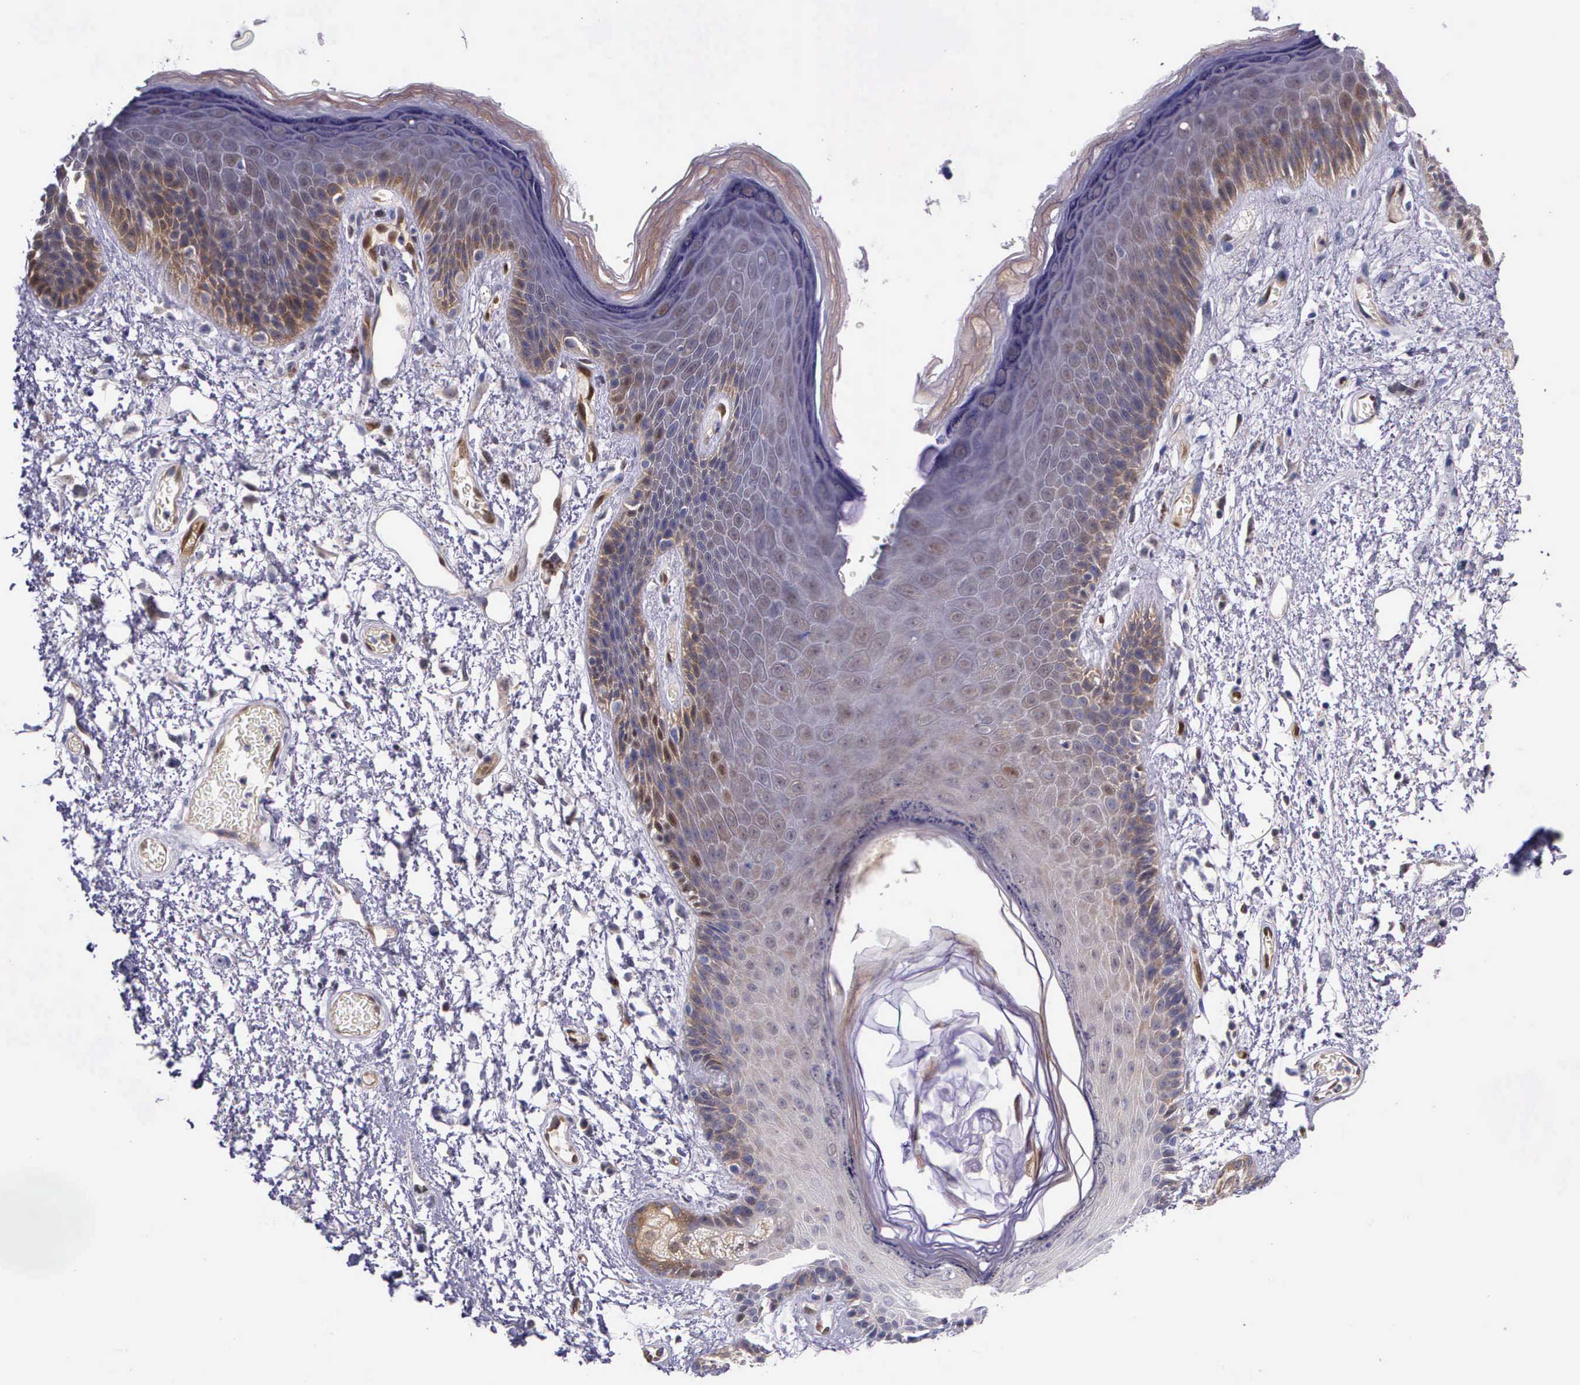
{"staining": {"intensity": "moderate", "quantity": "25%-75%", "location": "cytoplasmic/membranous"}, "tissue": "skin", "cell_type": "Epidermal cells", "image_type": "normal", "snomed": [{"axis": "morphology", "description": "Normal tissue, NOS"}, {"axis": "topography", "description": "Anal"}, {"axis": "topography", "description": "Peripheral nerve tissue"}], "caption": "Protein staining exhibits moderate cytoplasmic/membranous expression in about 25%-75% of epidermal cells in benign skin.", "gene": "GMPR2", "patient": {"sex": "female", "age": 46}}